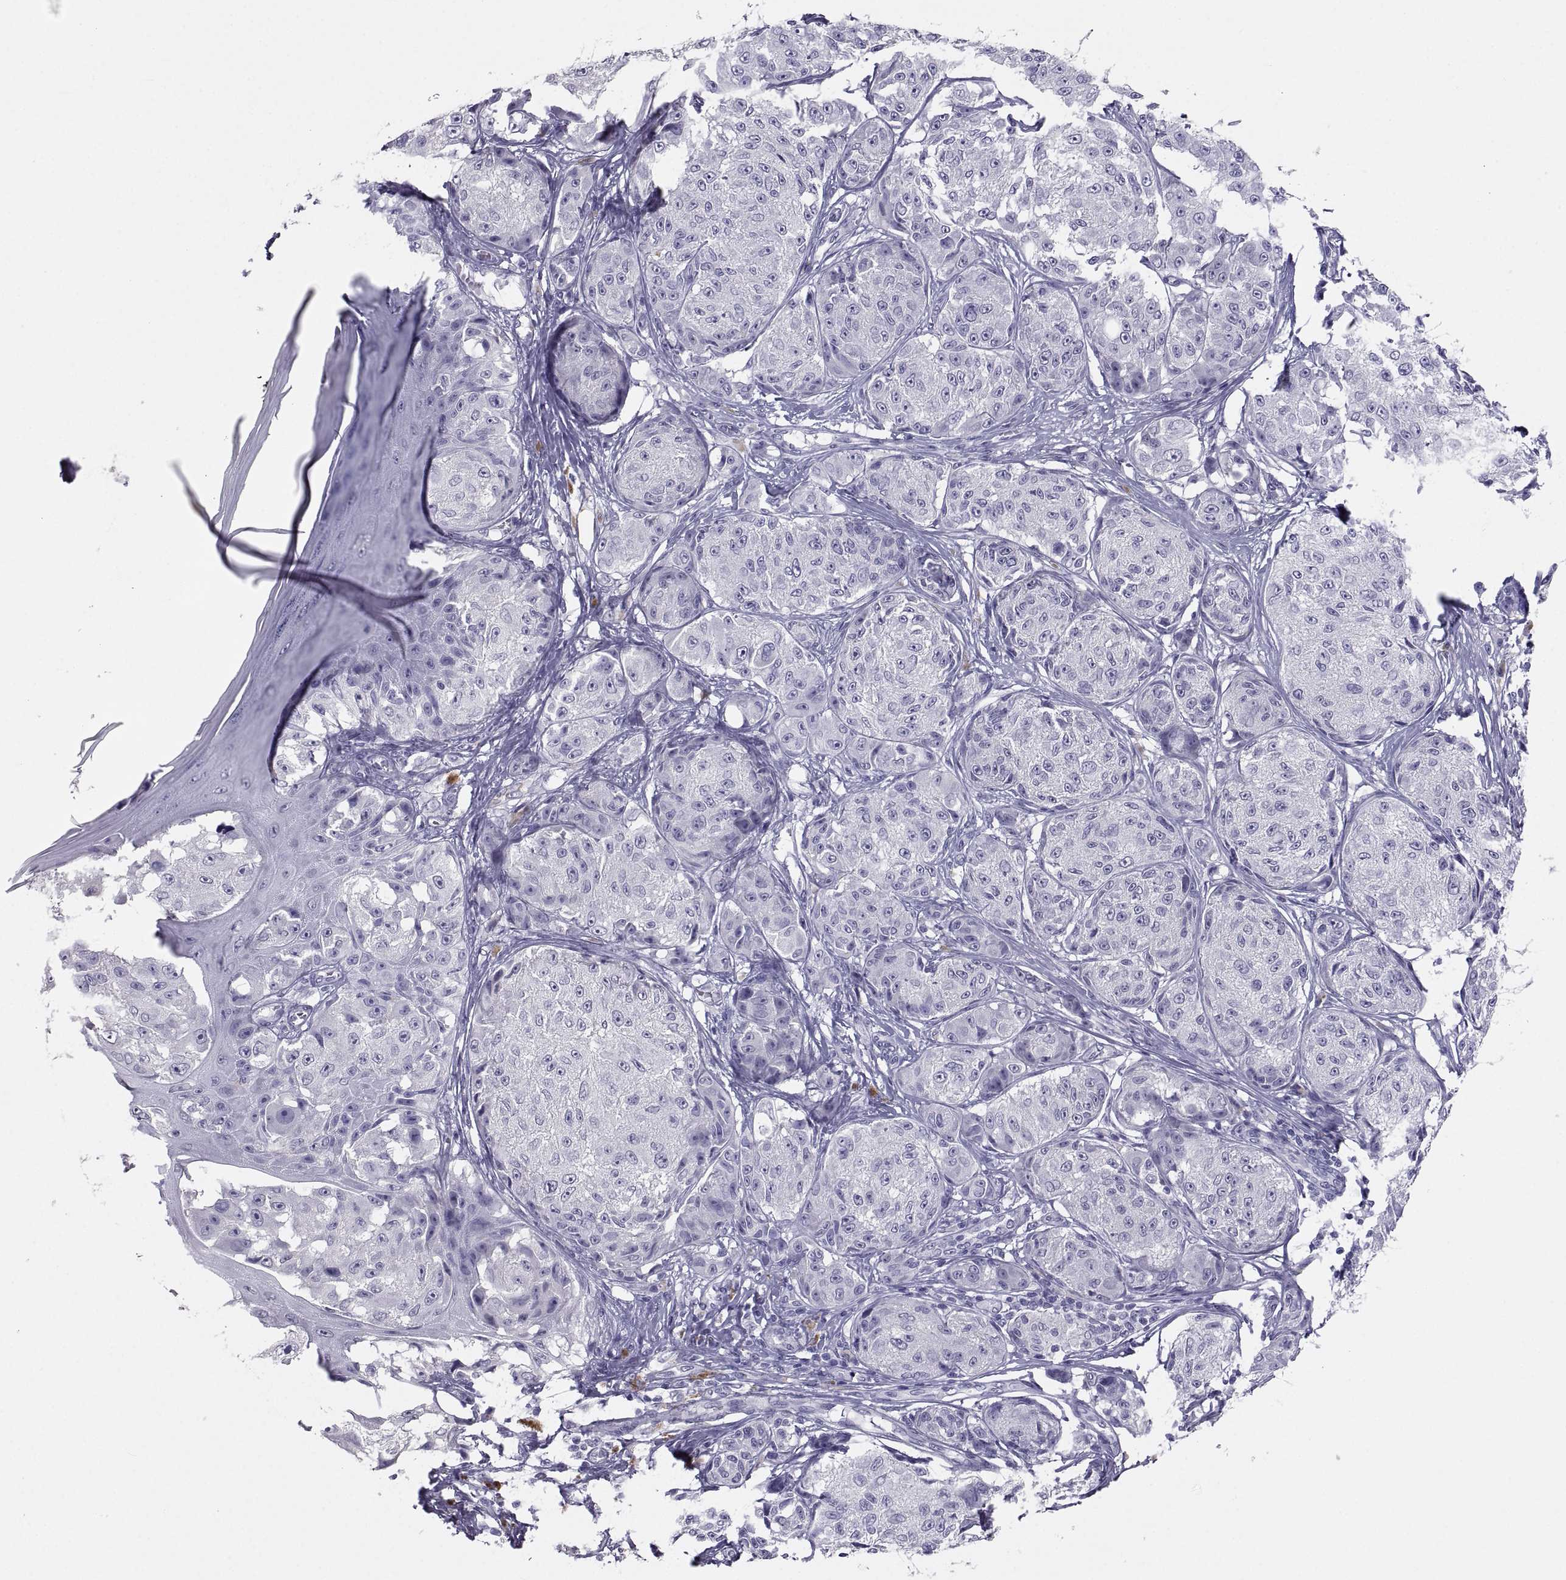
{"staining": {"intensity": "negative", "quantity": "none", "location": "none"}, "tissue": "melanoma", "cell_type": "Tumor cells", "image_type": "cancer", "snomed": [{"axis": "morphology", "description": "Malignant melanoma, NOS"}, {"axis": "topography", "description": "Skin"}], "caption": "Immunohistochemistry (IHC) photomicrograph of neoplastic tissue: malignant melanoma stained with DAB shows no significant protein positivity in tumor cells. Brightfield microscopy of immunohistochemistry (IHC) stained with DAB (brown) and hematoxylin (blue), captured at high magnification.", "gene": "IGSF1", "patient": {"sex": "male", "age": 61}}